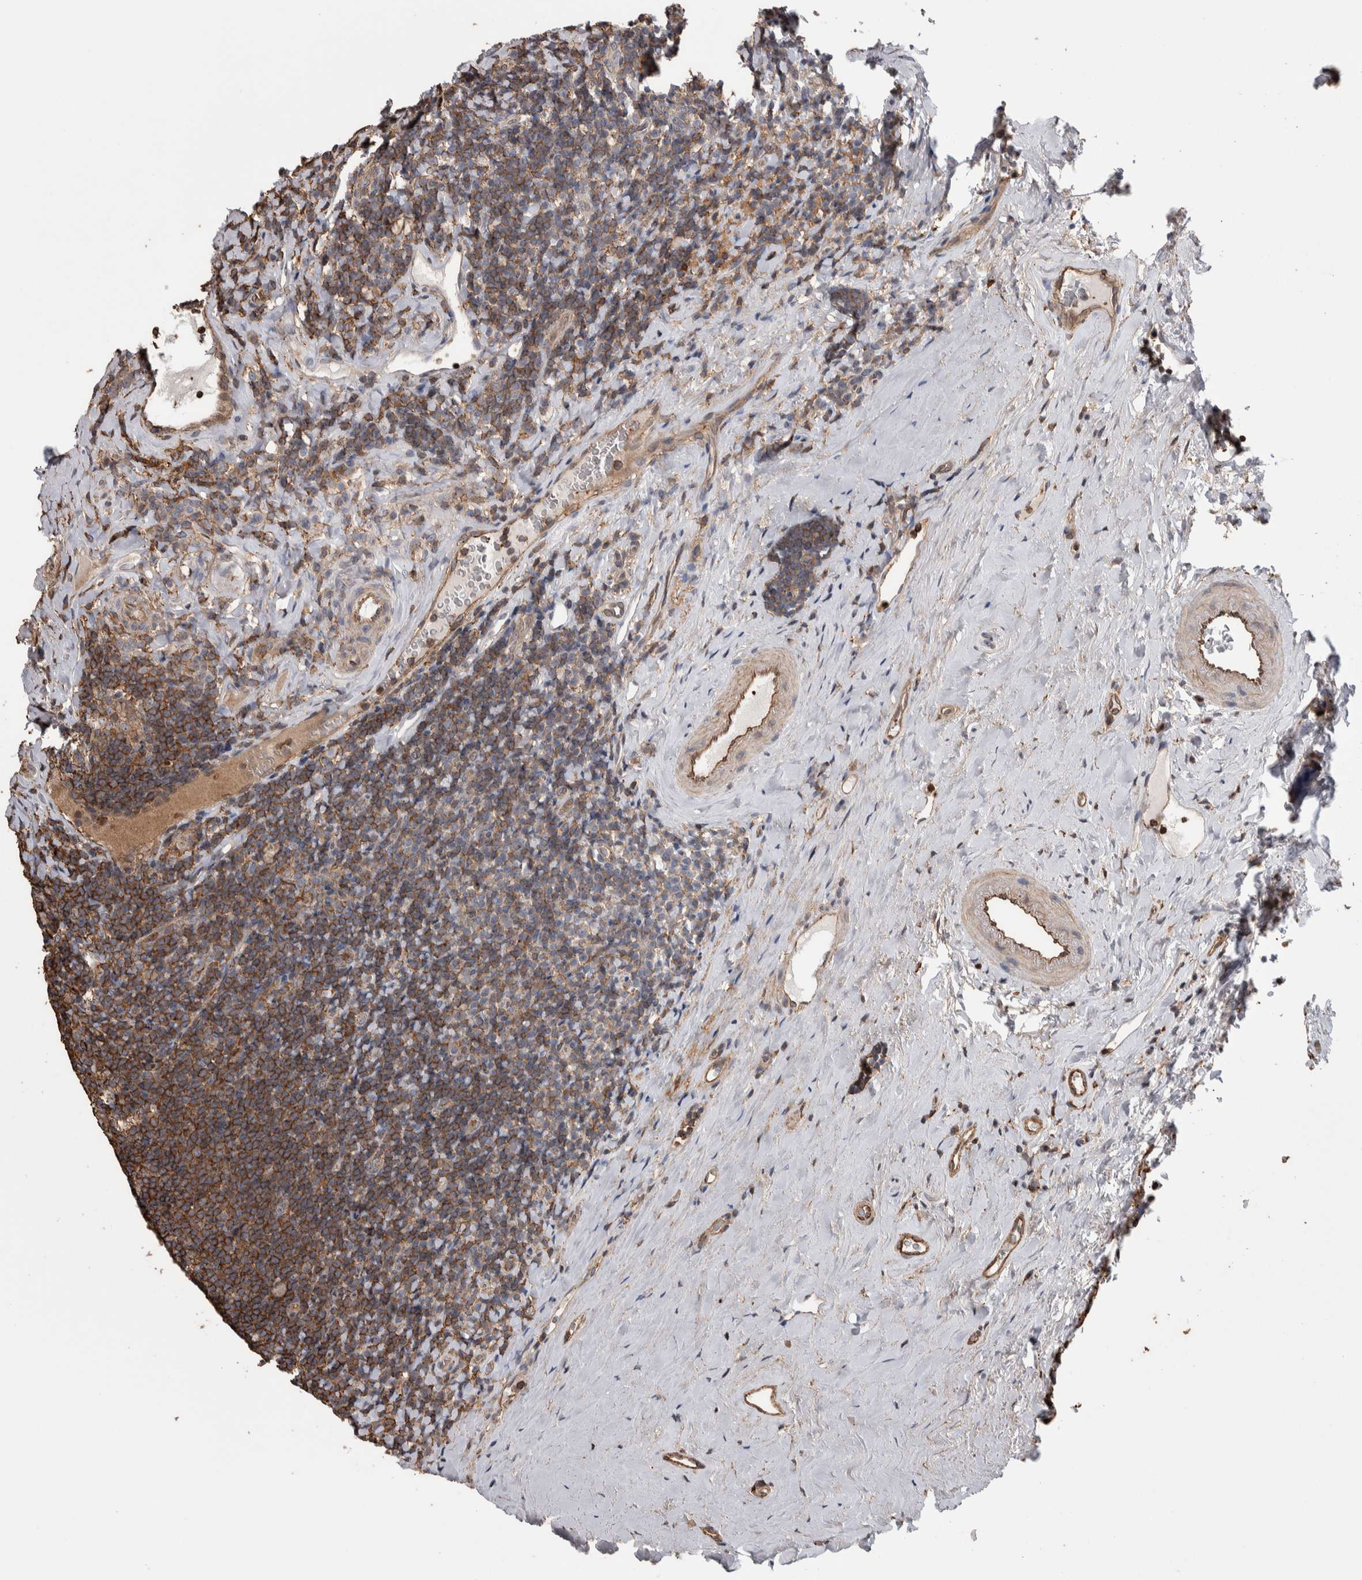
{"staining": {"intensity": "strong", "quantity": ">75%", "location": "cytoplasmic/membranous"}, "tissue": "tonsil", "cell_type": "Germinal center cells", "image_type": "normal", "snomed": [{"axis": "morphology", "description": "Normal tissue, NOS"}, {"axis": "topography", "description": "Tonsil"}], "caption": "Human tonsil stained with a protein marker shows strong staining in germinal center cells.", "gene": "ENPP2", "patient": {"sex": "male", "age": 37}}